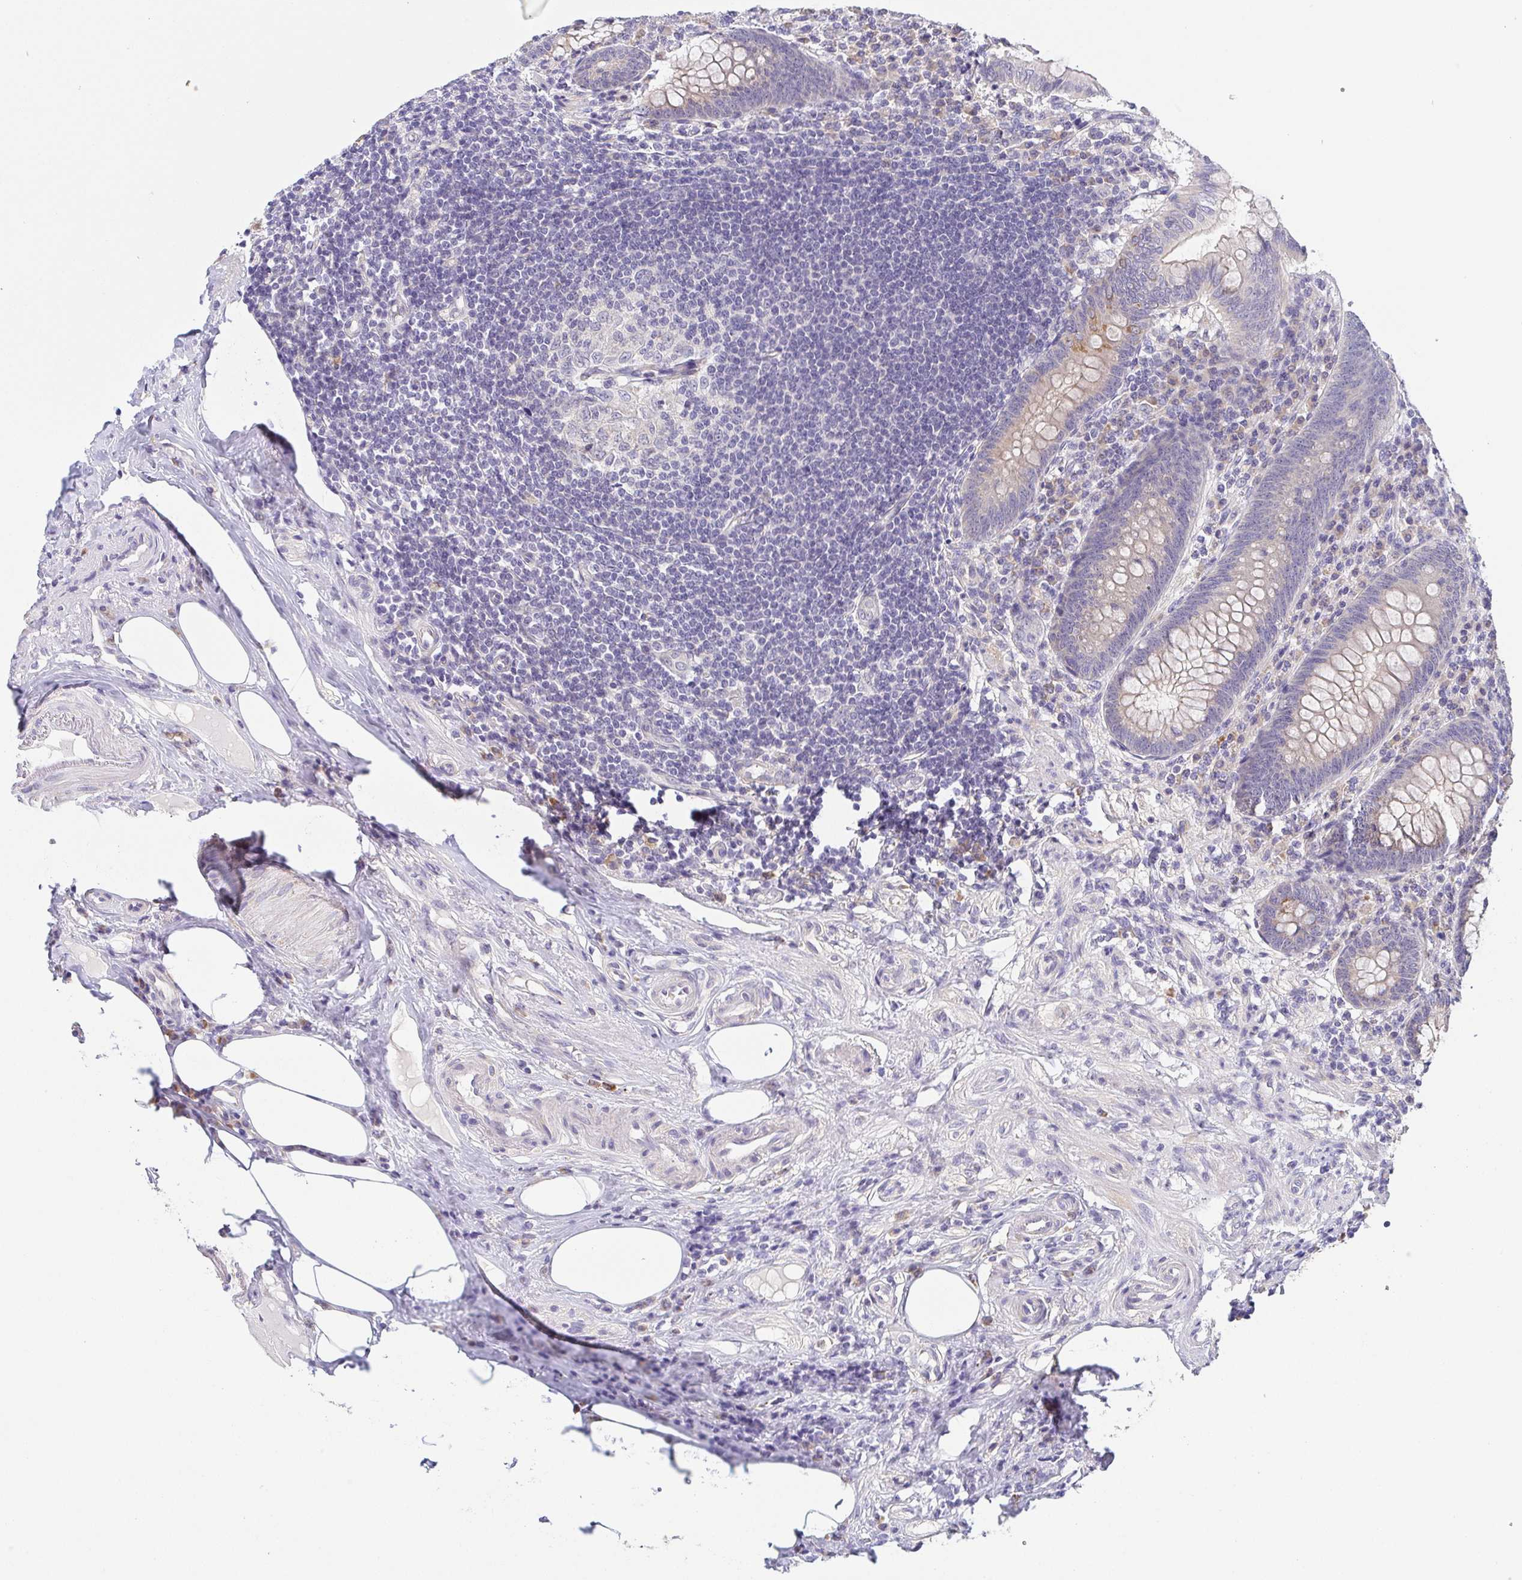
{"staining": {"intensity": "weak", "quantity": "<25%", "location": "cytoplasmic/membranous"}, "tissue": "appendix", "cell_type": "Glandular cells", "image_type": "normal", "snomed": [{"axis": "morphology", "description": "Normal tissue, NOS"}, {"axis": "topography", "description": "Appendix"}], "caption": "This histopathology image is of normal appendix stained with IHC to label a protein in brown with the nuclei are counter-stained blue. There is no staining in glandular cells.", "gene": "BCL2L1", "patient": {"sex": "female", "age": 57}}